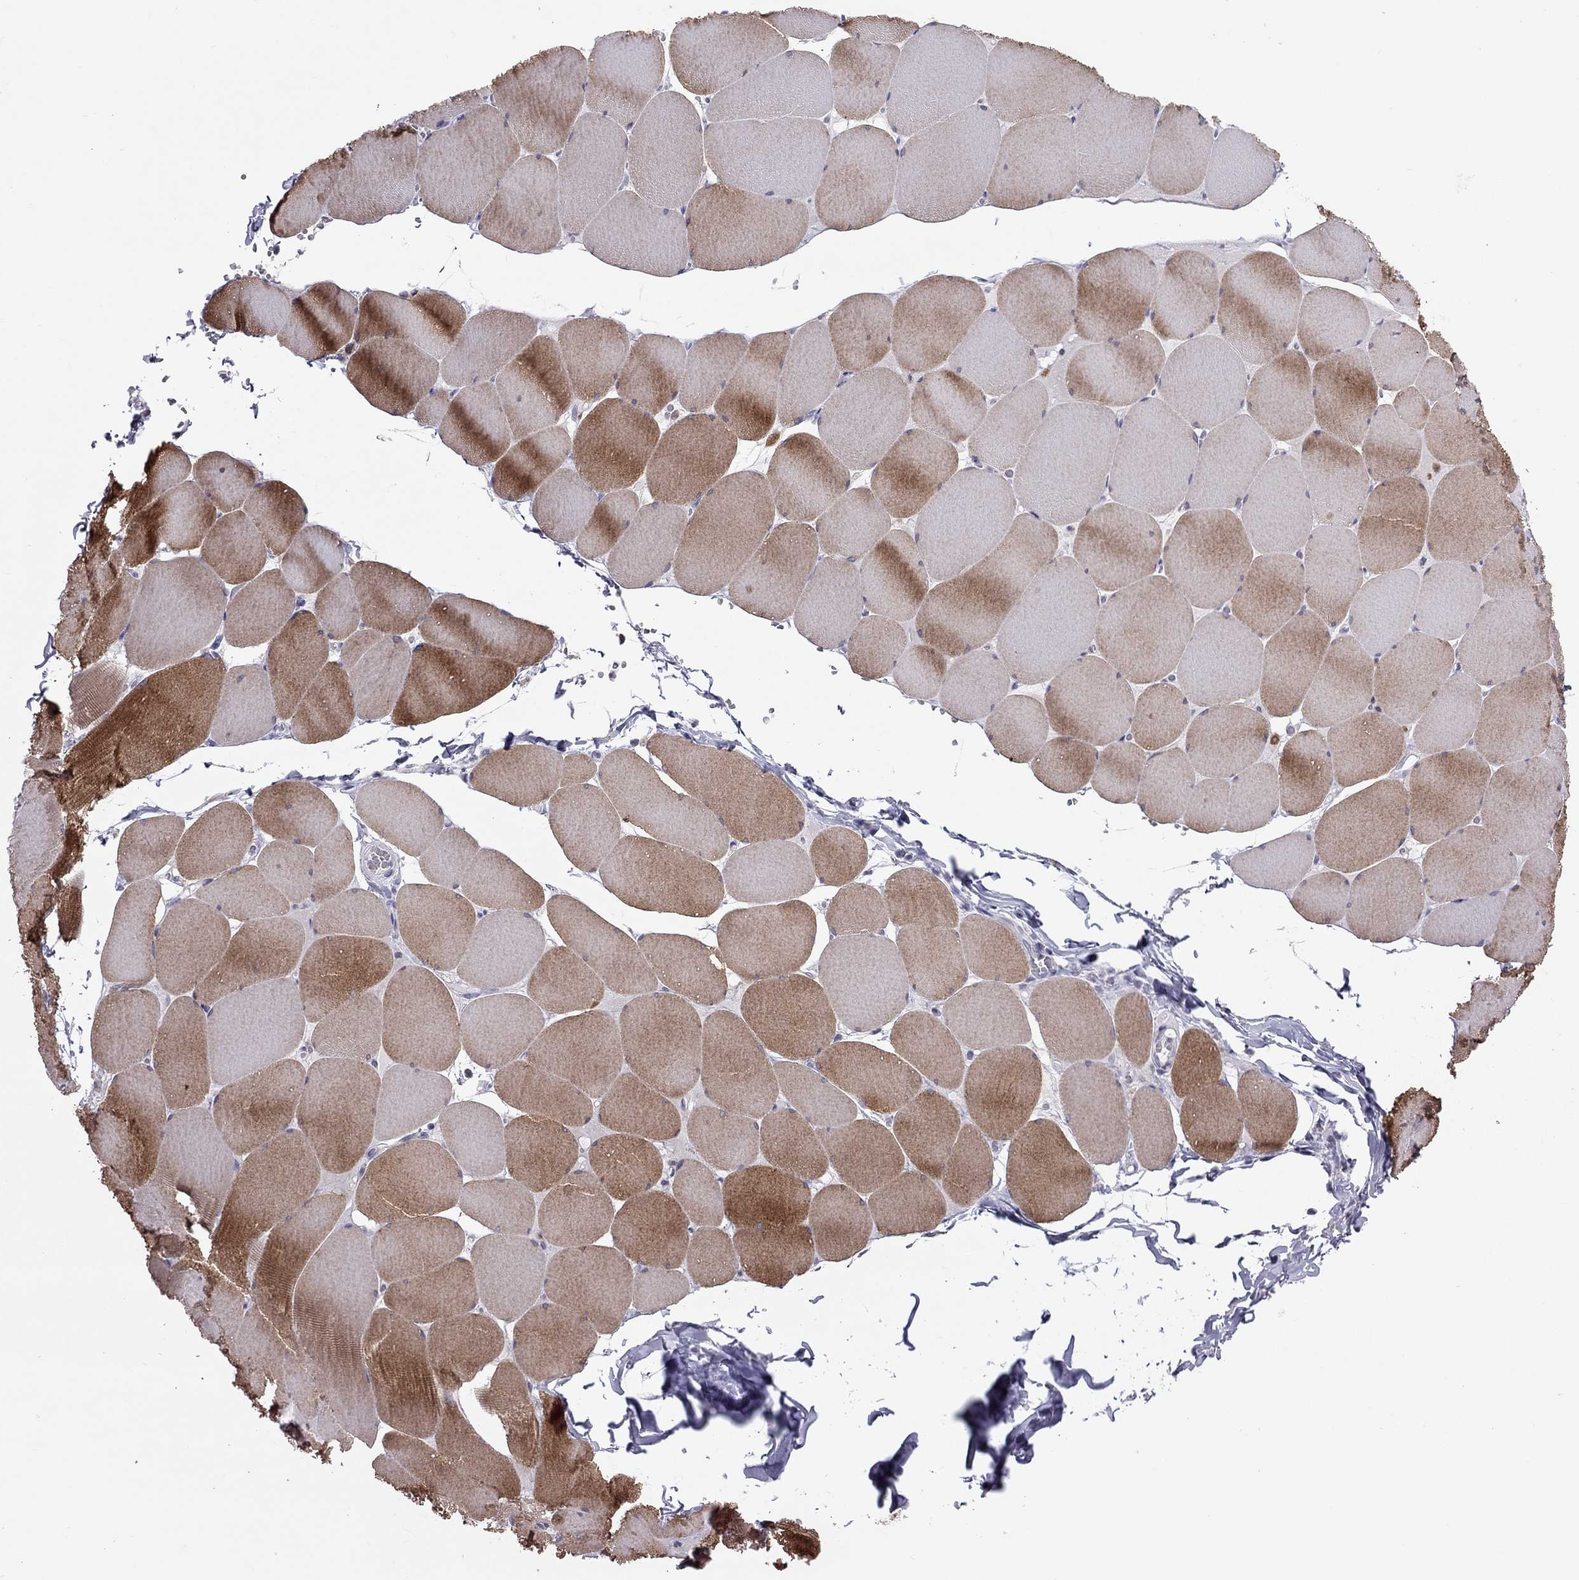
{"staining": {"intensity": "strong", "quantity": "25%-75%", "location": "cytoplasmic/membranous"}, "tissue": "skeletal muscle", "cell_type": "Myocytes", "image_type": "normal", "snomed": [{"axis": "morphology", "description": "Normal tissue, NOS"}, {"axis": "morphology", "description": "Malignant melanoma, Metastatic site"}, {"axis": "topography", "description": "Skeletal muscle"}], "caption": "A micrograph of human skeletal muscle stained for a protein shows strong cytoplasmic/membranous brown staining in myocytes.", "gene": "PPP1R3A", "patient": {"sex": "male", "age": 50}}